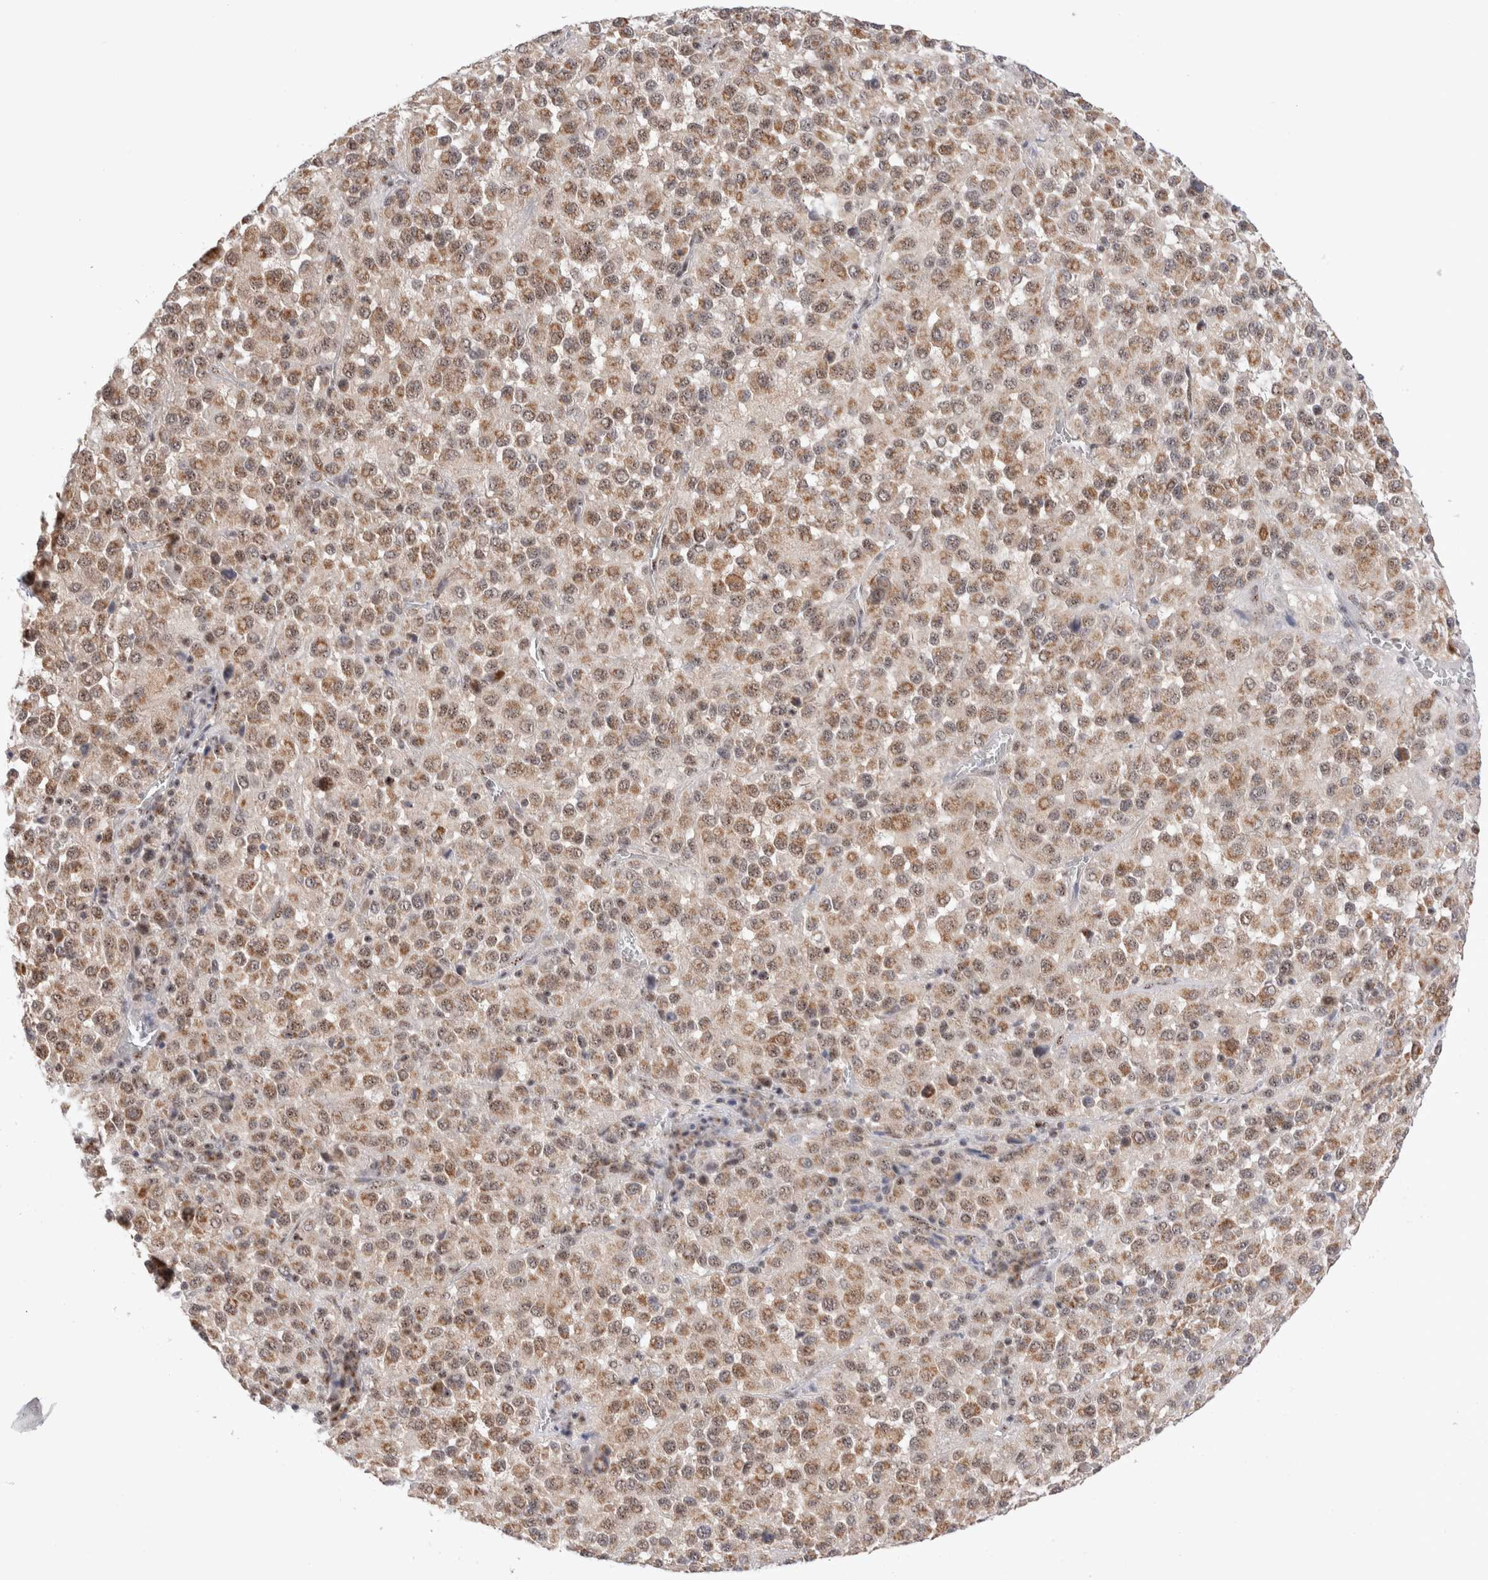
{"staining": {"intensity": "moderate", "quantity": ">75%", "location": "cytoplasmic/membranous,nuclear"}, "tissue": "melanoma", "cell_type": "Tumor cells", "image_type": "cancer", "snomed": [{"axis": "morphology", "description": "Malignant melanoma, Metastatic site"}, {"axis": "topography", "description": "Lung"}], "caption": "IHC staining of melanoma, which demonstrates medium levels of moderate cytoplasmic/membranous and nuclear staining in approximately >75% of tumor cells indicating moderate cytoplasmic/membranous and nuclear protein positivity. The staining was performed using DAB (brown) for protein detection and nuclei were counterstained in hematoxylin (blue).", "gene": "ZNF695", "patient": {"sex": "male", "age": 64}}